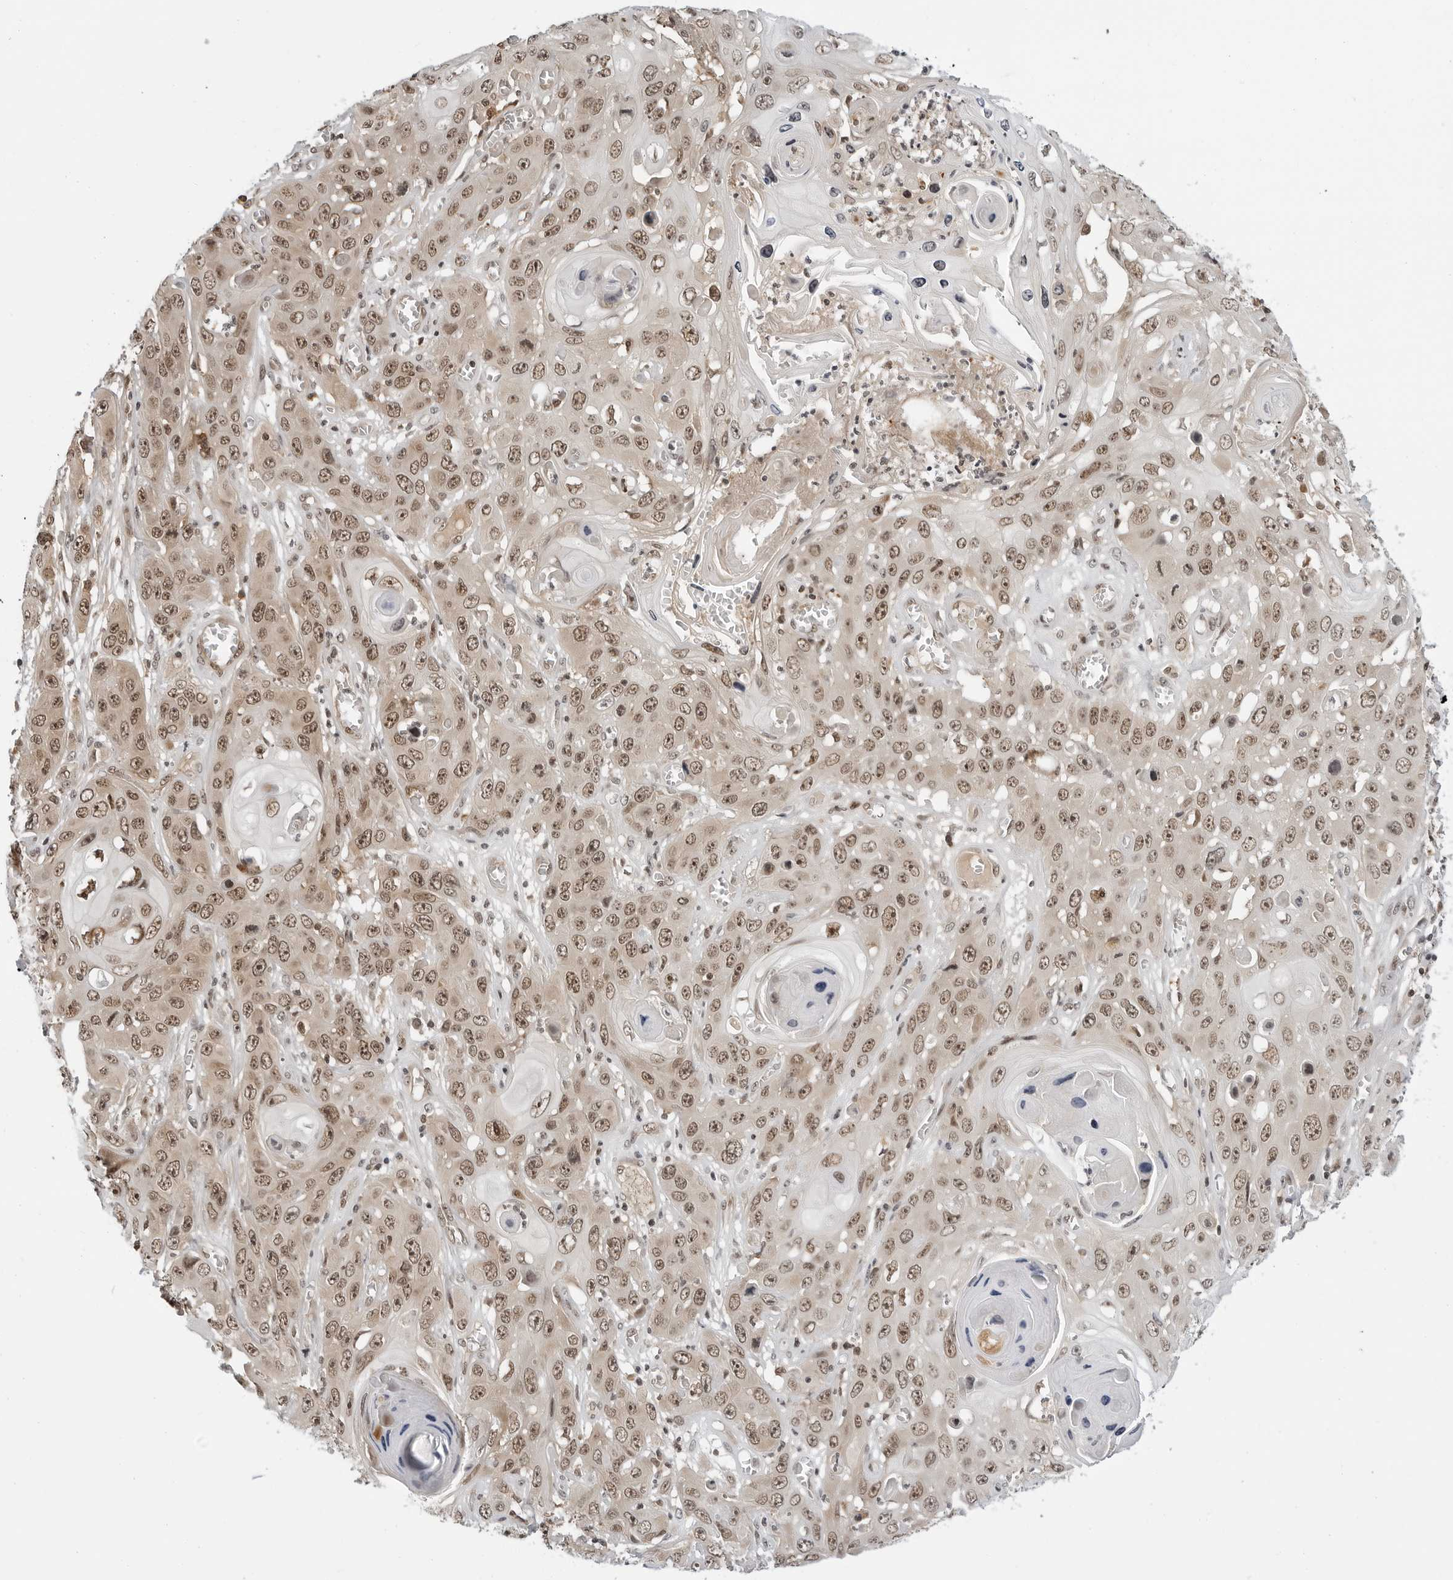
{"staining": {"intensity": "moderate", "quantity": ">75%", "location": "cytoplasmic/membranous,nuclear"}, "tissue": "skin cancer", "cell_type": "Tumor cells", "image_type": "cancer", "snomed": [{"axis": "morphology", "description": "Squamous cell carcinoma, NOS"}, {"axis": "topography", "description": "Skin"}], "caption": "Squamous cell carcinoma (skin) stained with immunohistochemistry (IHC) reveals moderate cytoplasmic/membranous and nuclear positivity in about >75% of tumor cells. The staining was performed using DAB (3,3'-diaminobenzidine) to visualize the protein expression in brown, while the nuclei were stained in blue with hematoxylin (Magnification: 20x).", "gene": "C8orf33", "patient": {"sex": "male", "age": 55}}